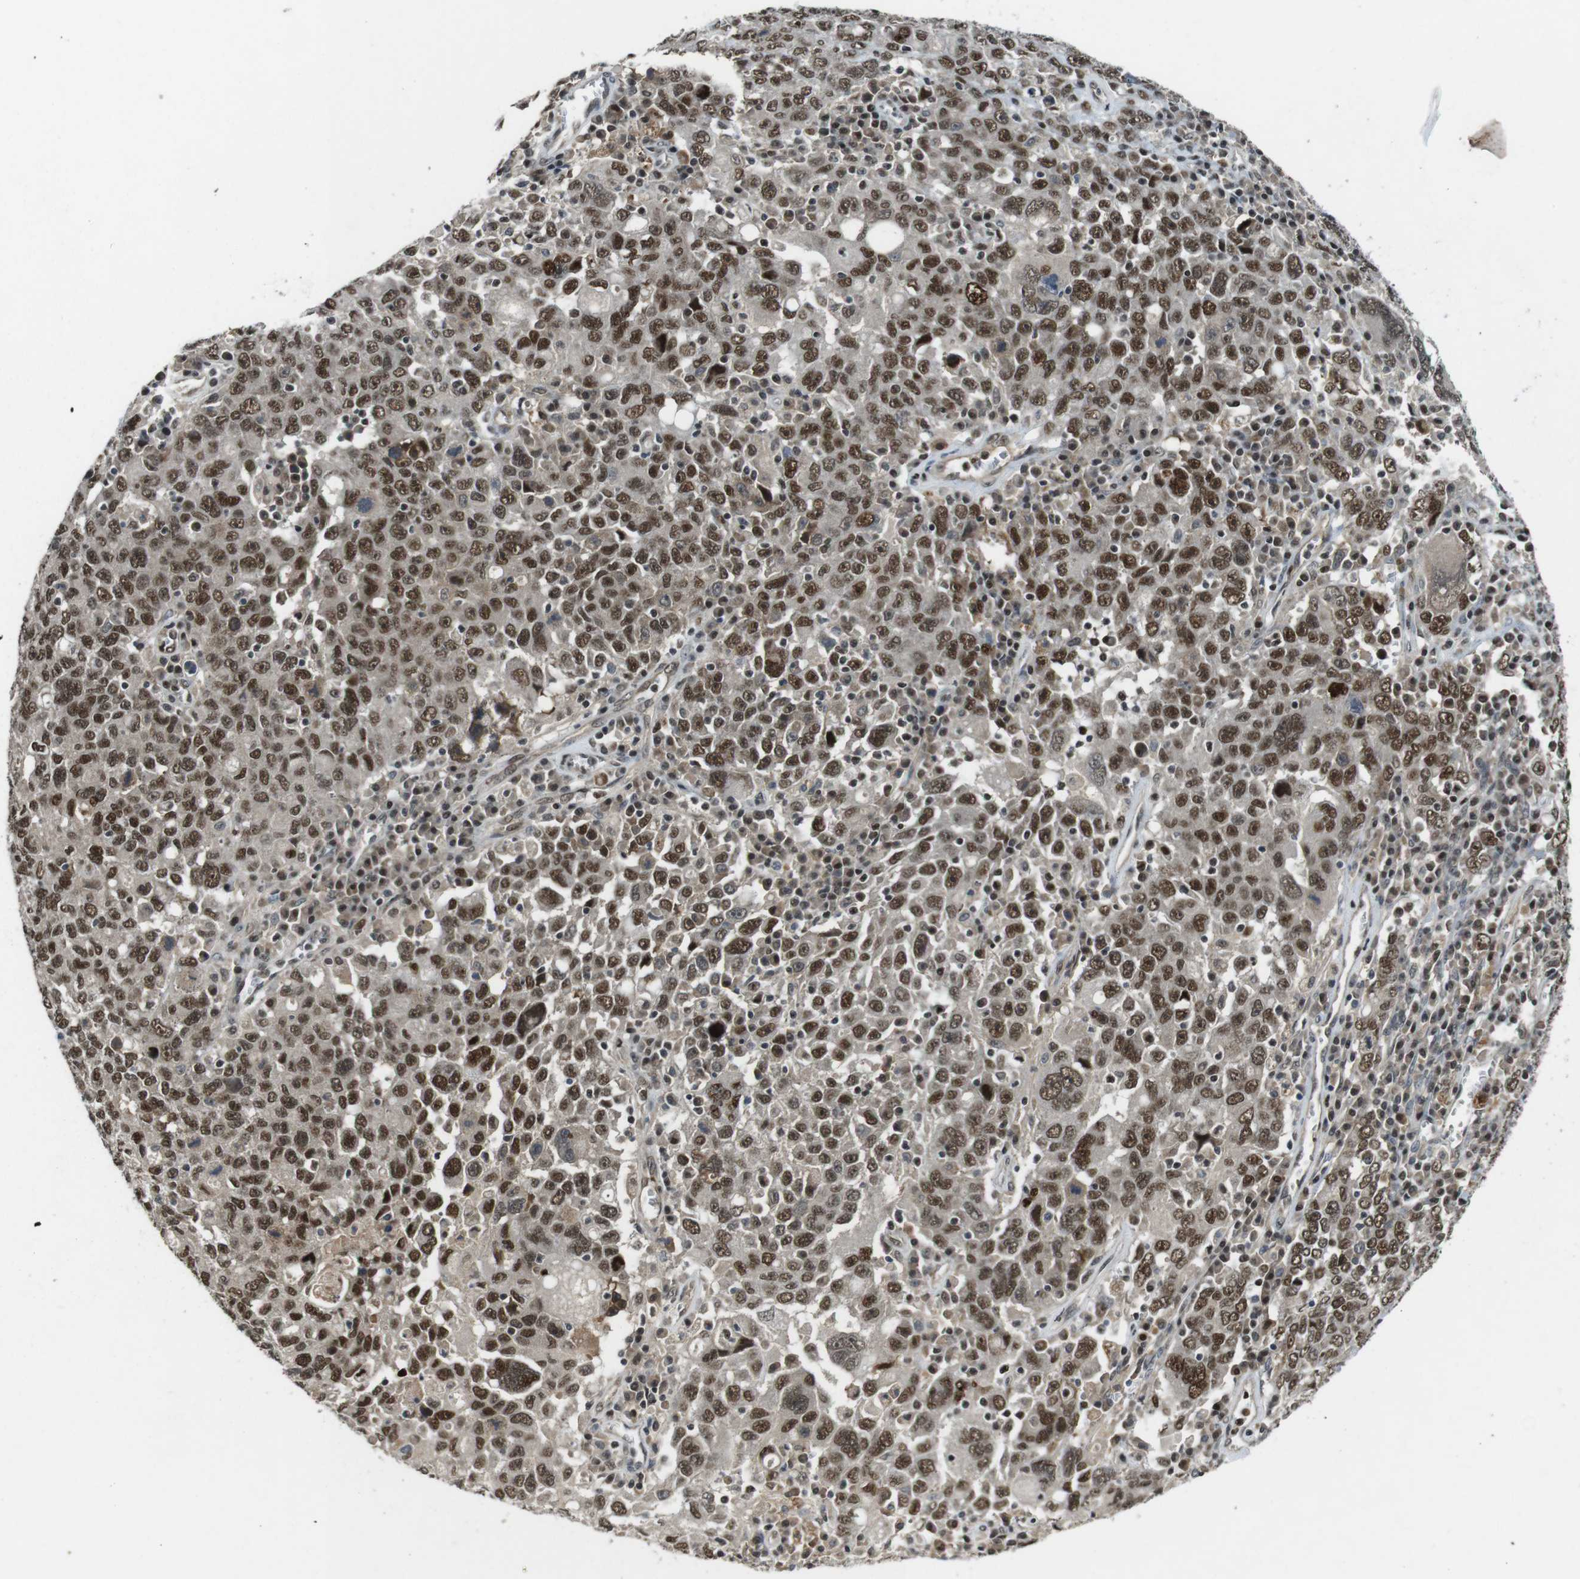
{"staining": {"intensity": "strong", "quantity": ">75%", "location": "nuclear"}, "tissue": "ovarian cancer", "cell_type": "Tumor cells", "image_type": "cancer", "snomed": [{"axis": "morphology", "description": "Carcinoma, endometroid"}, {"axis": "topography", "description": "Ovary"}], "caption": "Immunohistochemistry photomicrograph of human ovarian cancer (endometroid carcinoma) stained for a protein (brown), which shows high levels of strong nuclear staining in about >75% of tumor cells.", "gene": "MAPKAPK5", "patient": {"sex": "female", "age": 62}}